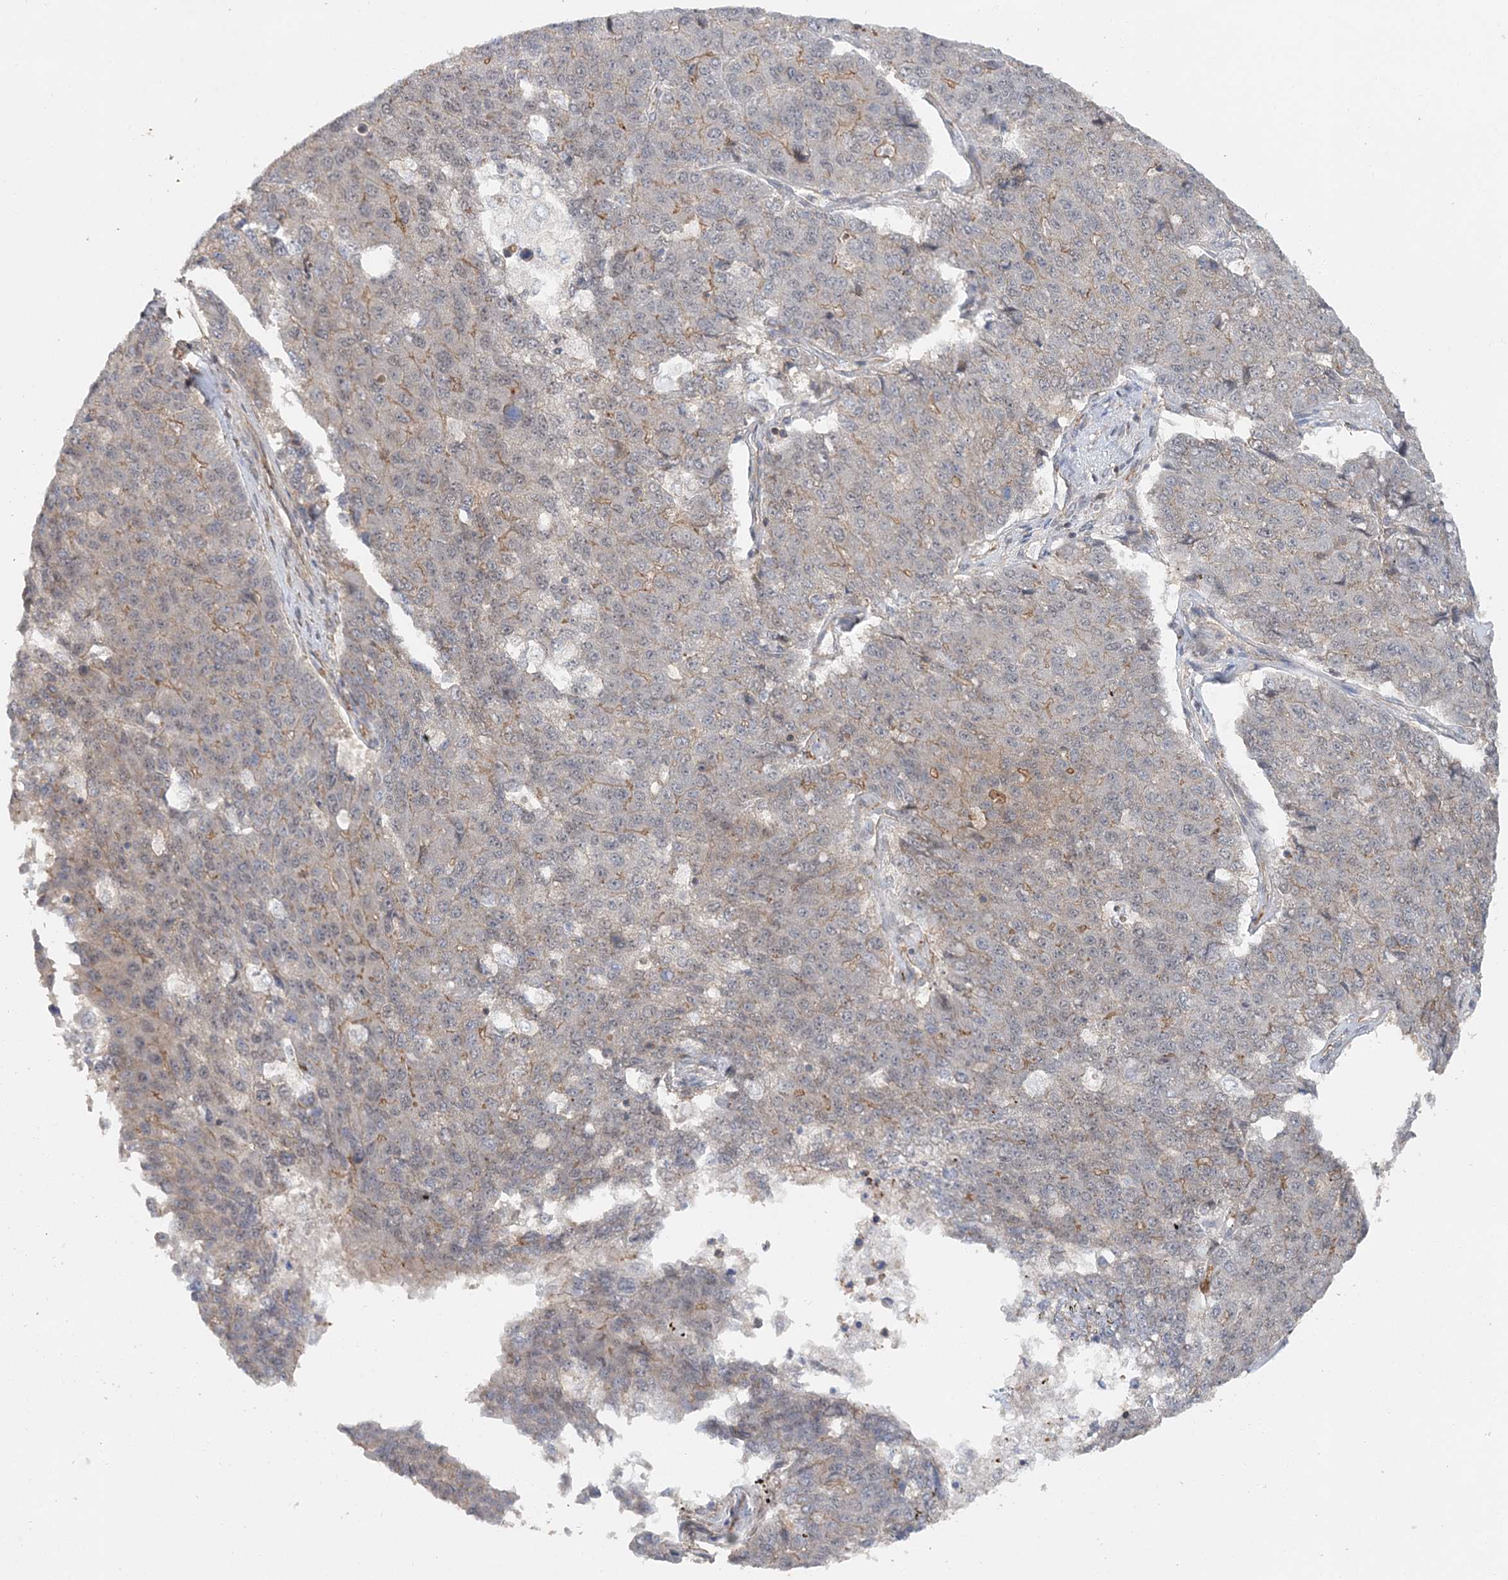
{"staining": {"intensity": "weak", "quantity": "<25%", "location": "cytoplasmic/membranous"}, "tissue": "pancreatic cancer", "cell_type": "Tumor cells", "image_type": "cancer", "snomed": [{"axis": "morphology", "description": "Adenocarcinoma, NOS"}, {"axis": "topography", "description": "Pancreas"}], "caption": "The IHC histopathology image has no significant expression in tumor cells of pancreatic cancer (adenocarcinoma) tissue.", "gene": "MAT2B", "patient": {"sex": "male", "age": 50}}